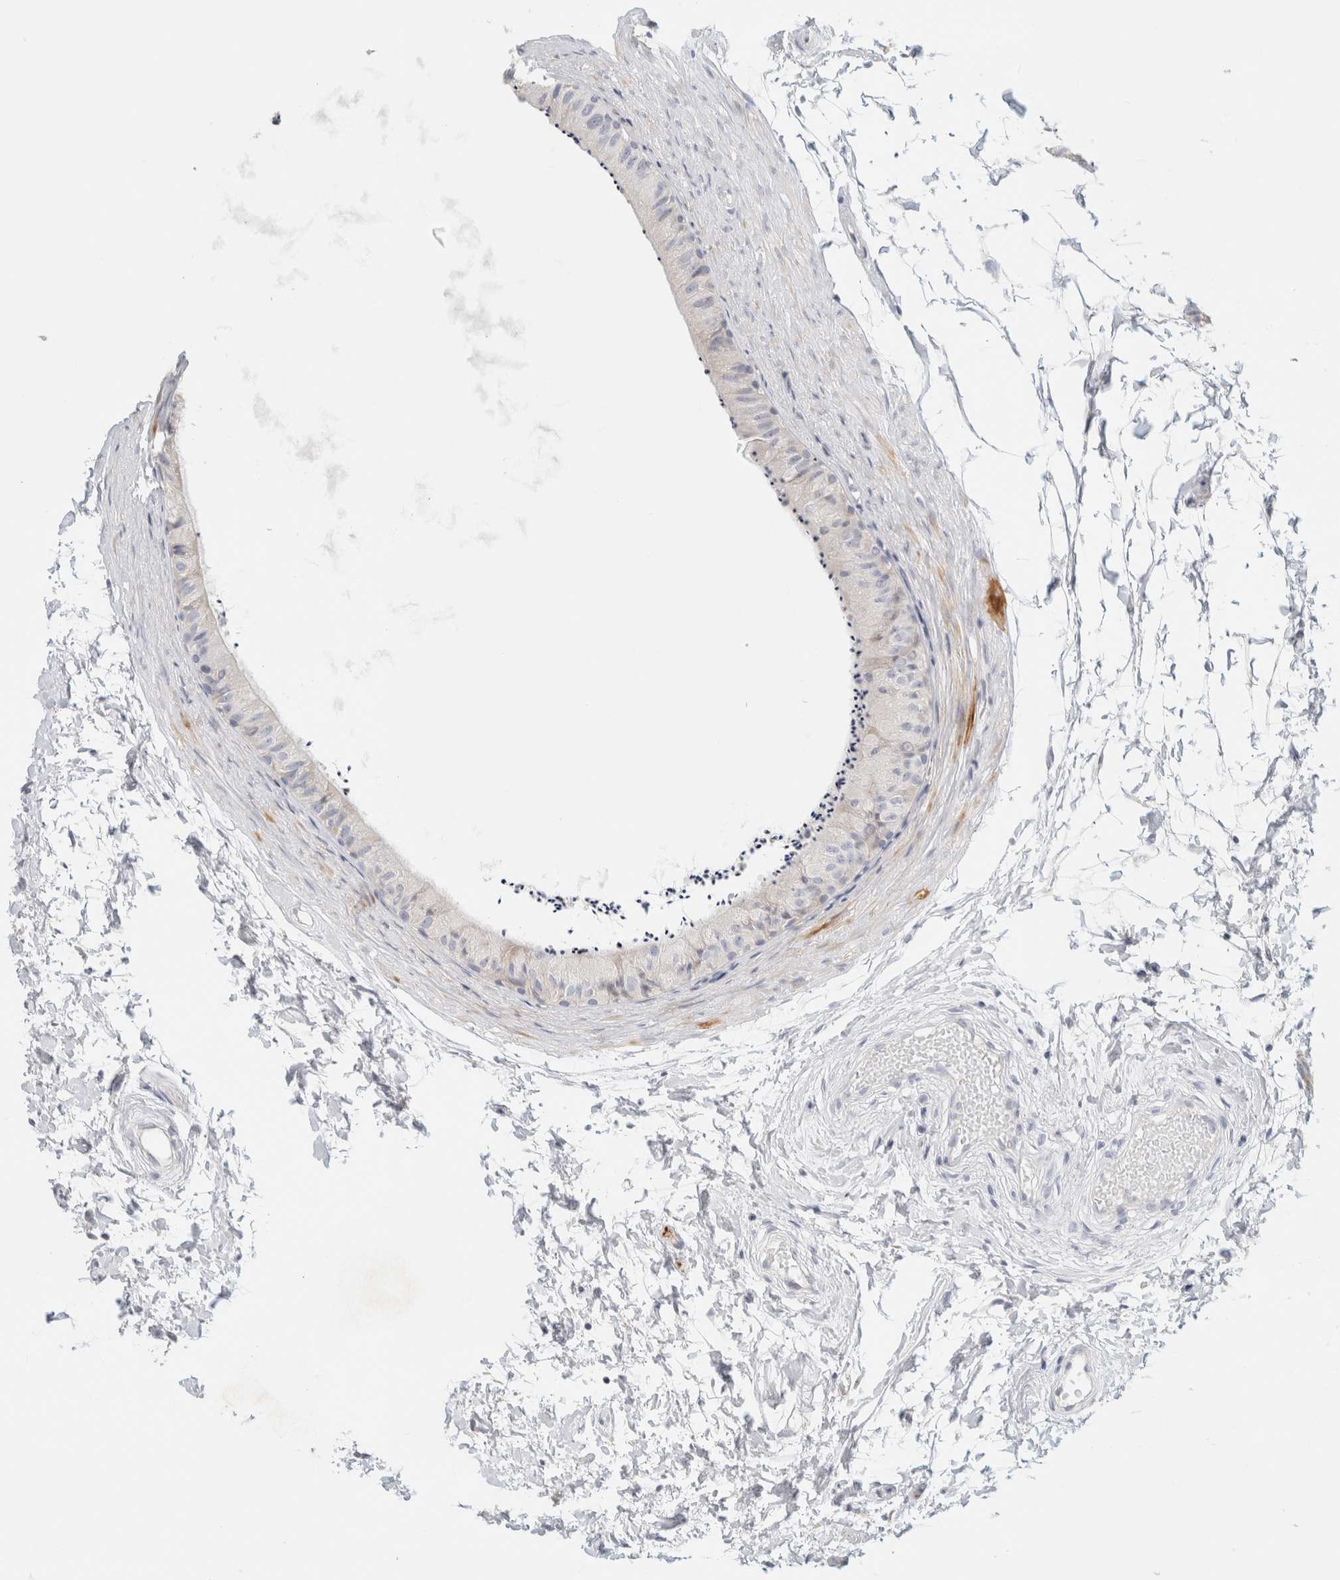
{"staining": {"intensity": "negative", "quantity": "none", "location": "none"}, "tissue": "epididymis", "cell_type": "Glandular cells", "image_type": "normal", "snomed": [{"axis": "morphology", "description": "Normal tissue, NOS"}, {"axis": "topography", "description": "Epididymis"}], "caption": "Immunohistochemical staining of normal epididymis exhibits no significant staining in glandular cells.", "gene": "NEFM", "patient": {"sex": "male", "age": 56}}